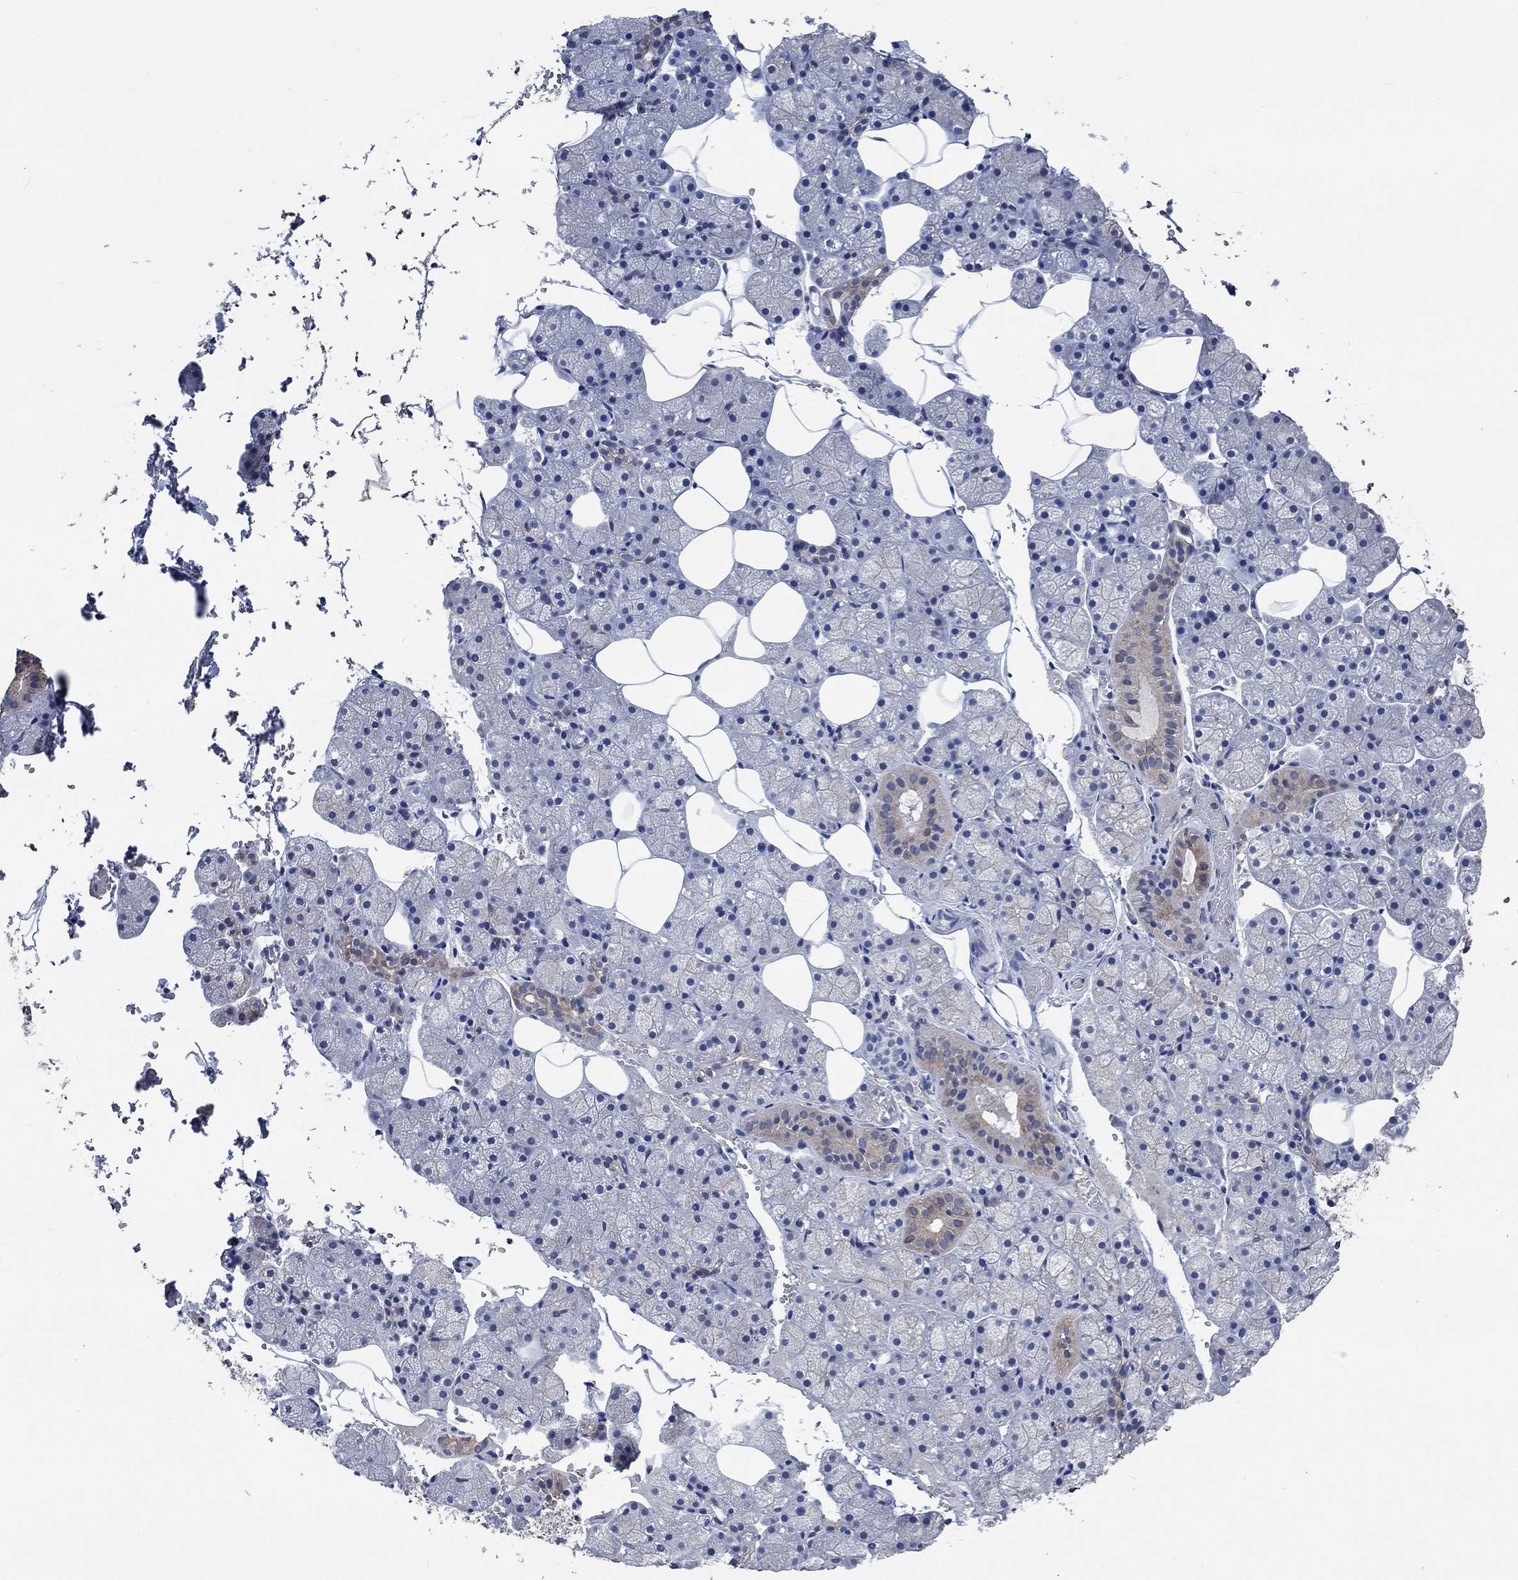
{"staining": {"intensity": "moderate", "quantity": "<25%", "location": "cytoplasmic/membranous"}, "tissue": "salivary gland", "cell_type": "Glandular cells", "image_type": "normal", "snomed": [{"axis": "morphology", "description": "Normal tissue, NOS"}, {"axis": "topography", "description": "Salivary gland"}], "caption": "An immunohistochemistry (IHC) photomicrograph of benign tissue is shown. Protein staining in brown highlights moderate cytoplasmic/membranous positivity in salivary gland within glandular cells.", "gene": "OBSCN", "patient": {"sex": "male", "age": 38}}